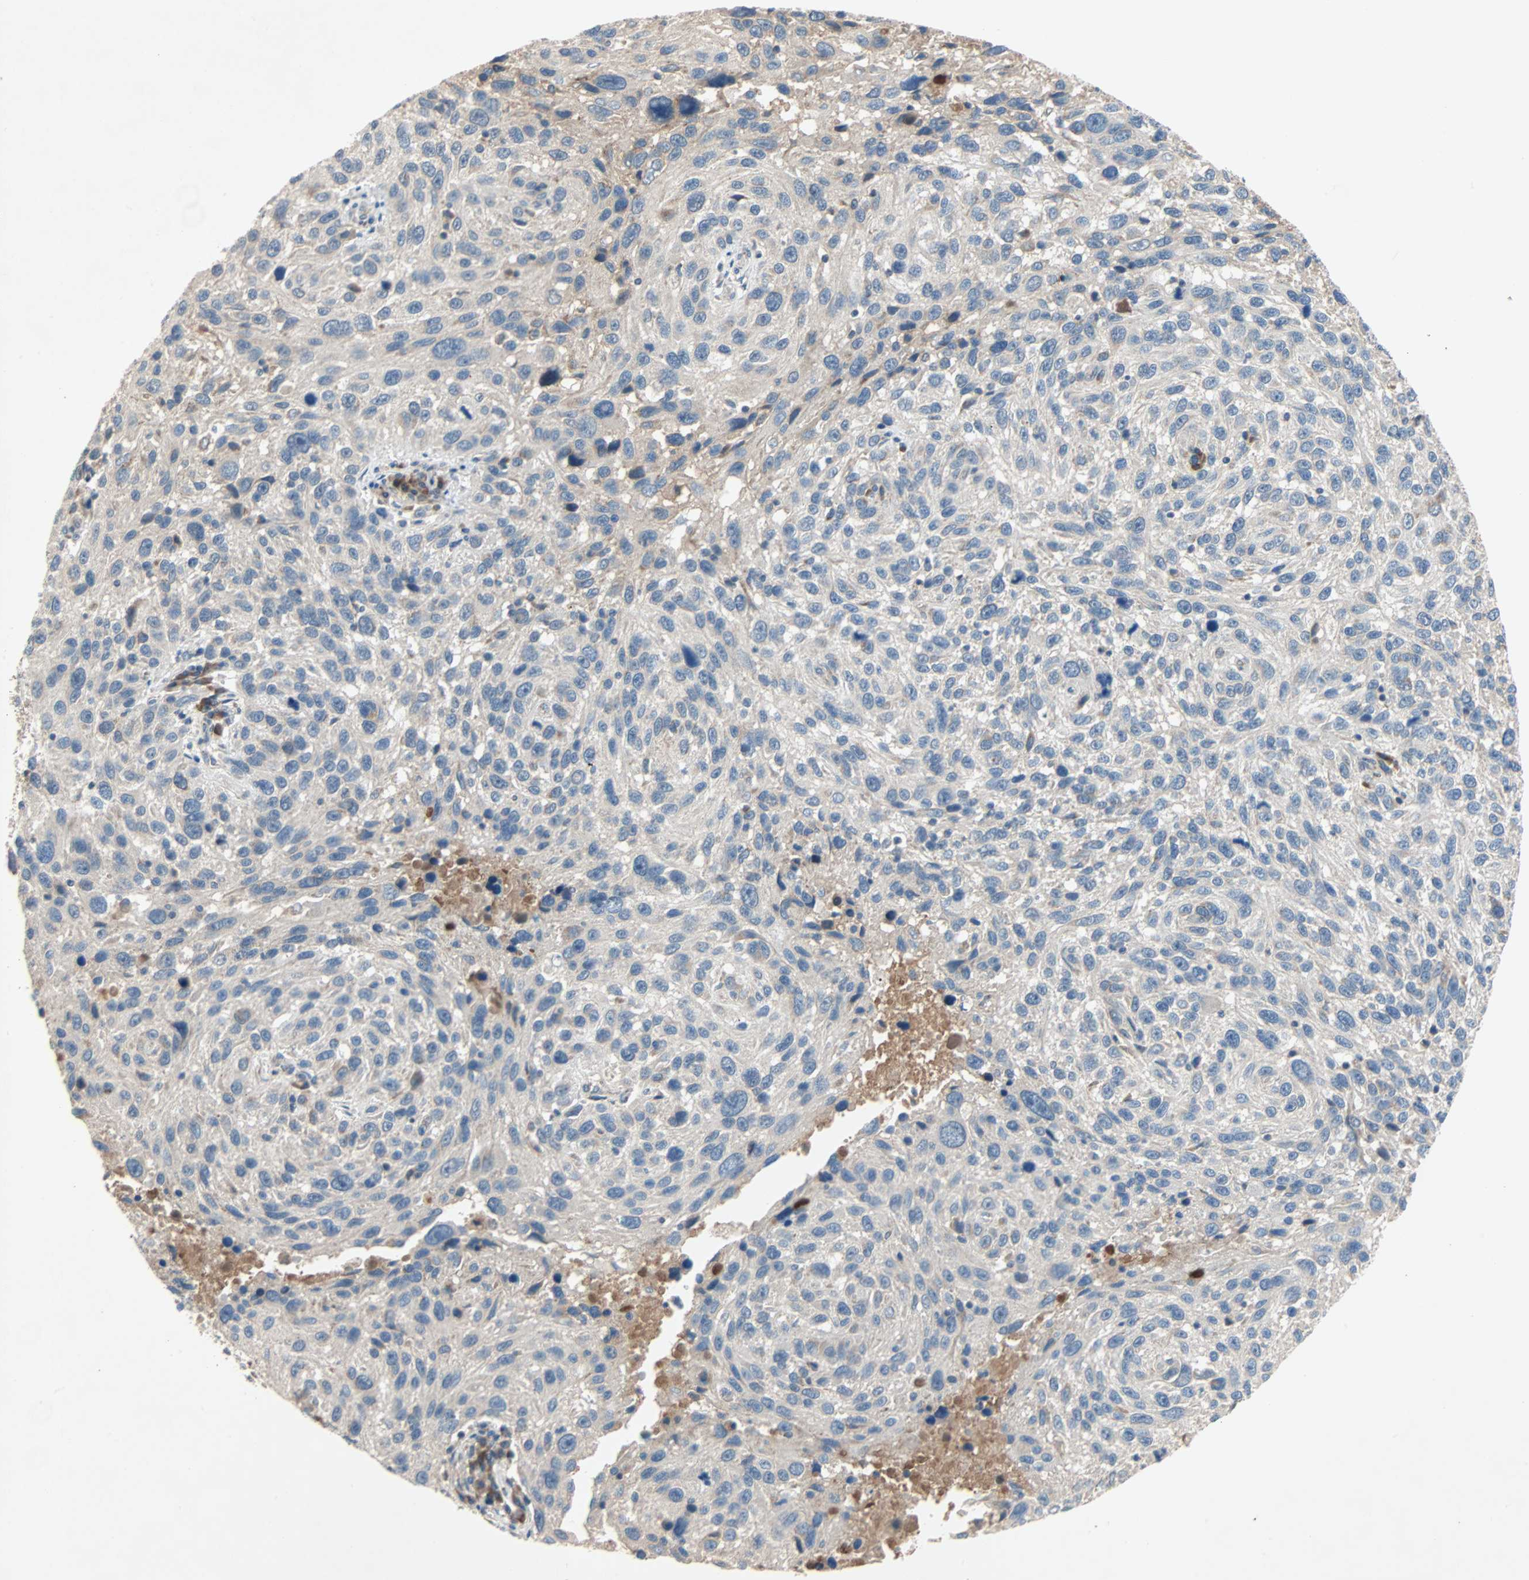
{"staining": {"intensity": "weak", "quantity": "25%-75%", "location": "cytoplasmic/membranous"}, "tissue": "melanoma", "cell_type": "Tumor cells", "image_type": "cancer", "snomed": [{"axis": "morphology", "description": "Malignant melanoma, NOS"}, {"axis": "topography", "description": "Skin"}], "caption": "About 25%-75% of tumor cells in human melanoma demonstrate weak cytoplasmic/membranous protein positivity as visualized by brown immunohistochemical staining.", "gene": "XYLT1", "patient": {"sex": "male", "age": 53}}